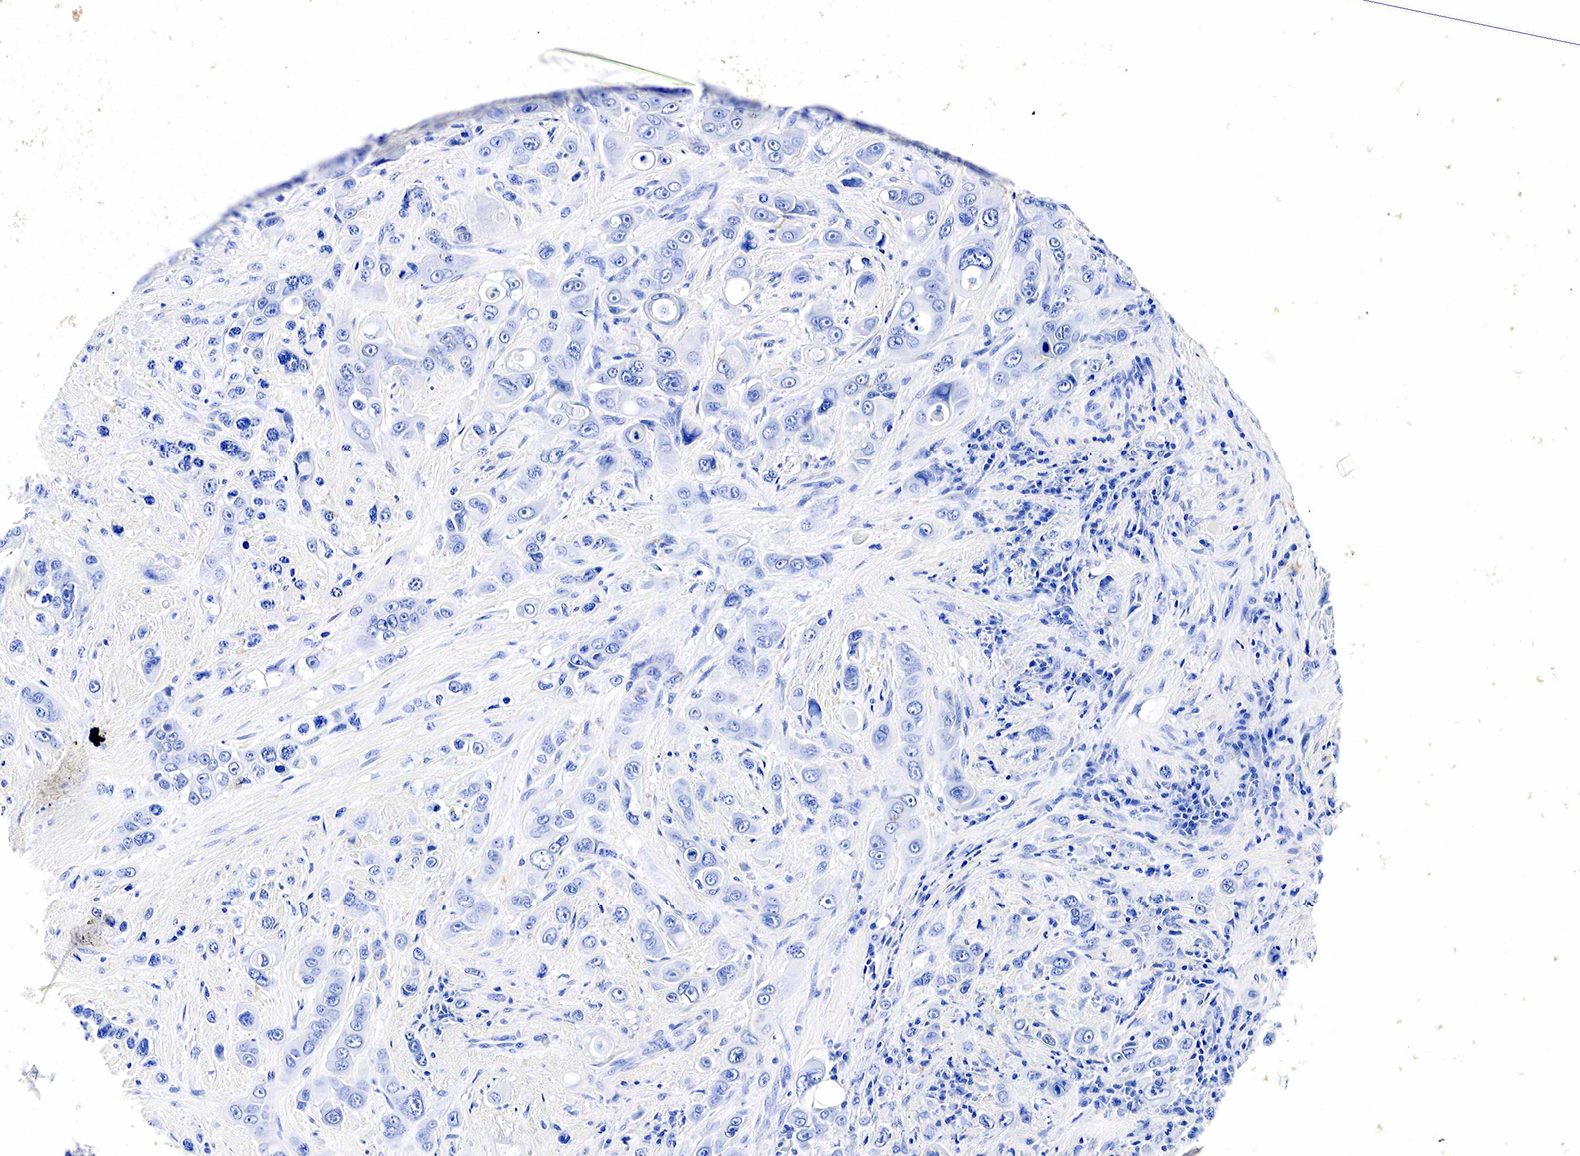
{"staining": {"intensity": "negative", "quantity": "none", "location": "none"}, "tissue": "liver cancer", "cell_type": "Tumor cells", "image_type": "cancer", "snomed": [{"axis": "morphology", "description": "Cholangiocarcinoma"}, {"axis": "topography", "description": "Liver"}], "caption": "High power microscopy micrograph of an IHC micrograph of liver cancer (cholangiocarcinoma), revealing no significant staining in tumor cells.", "gene": "GCG", "patient": {"sex": "female", "age": 79}}